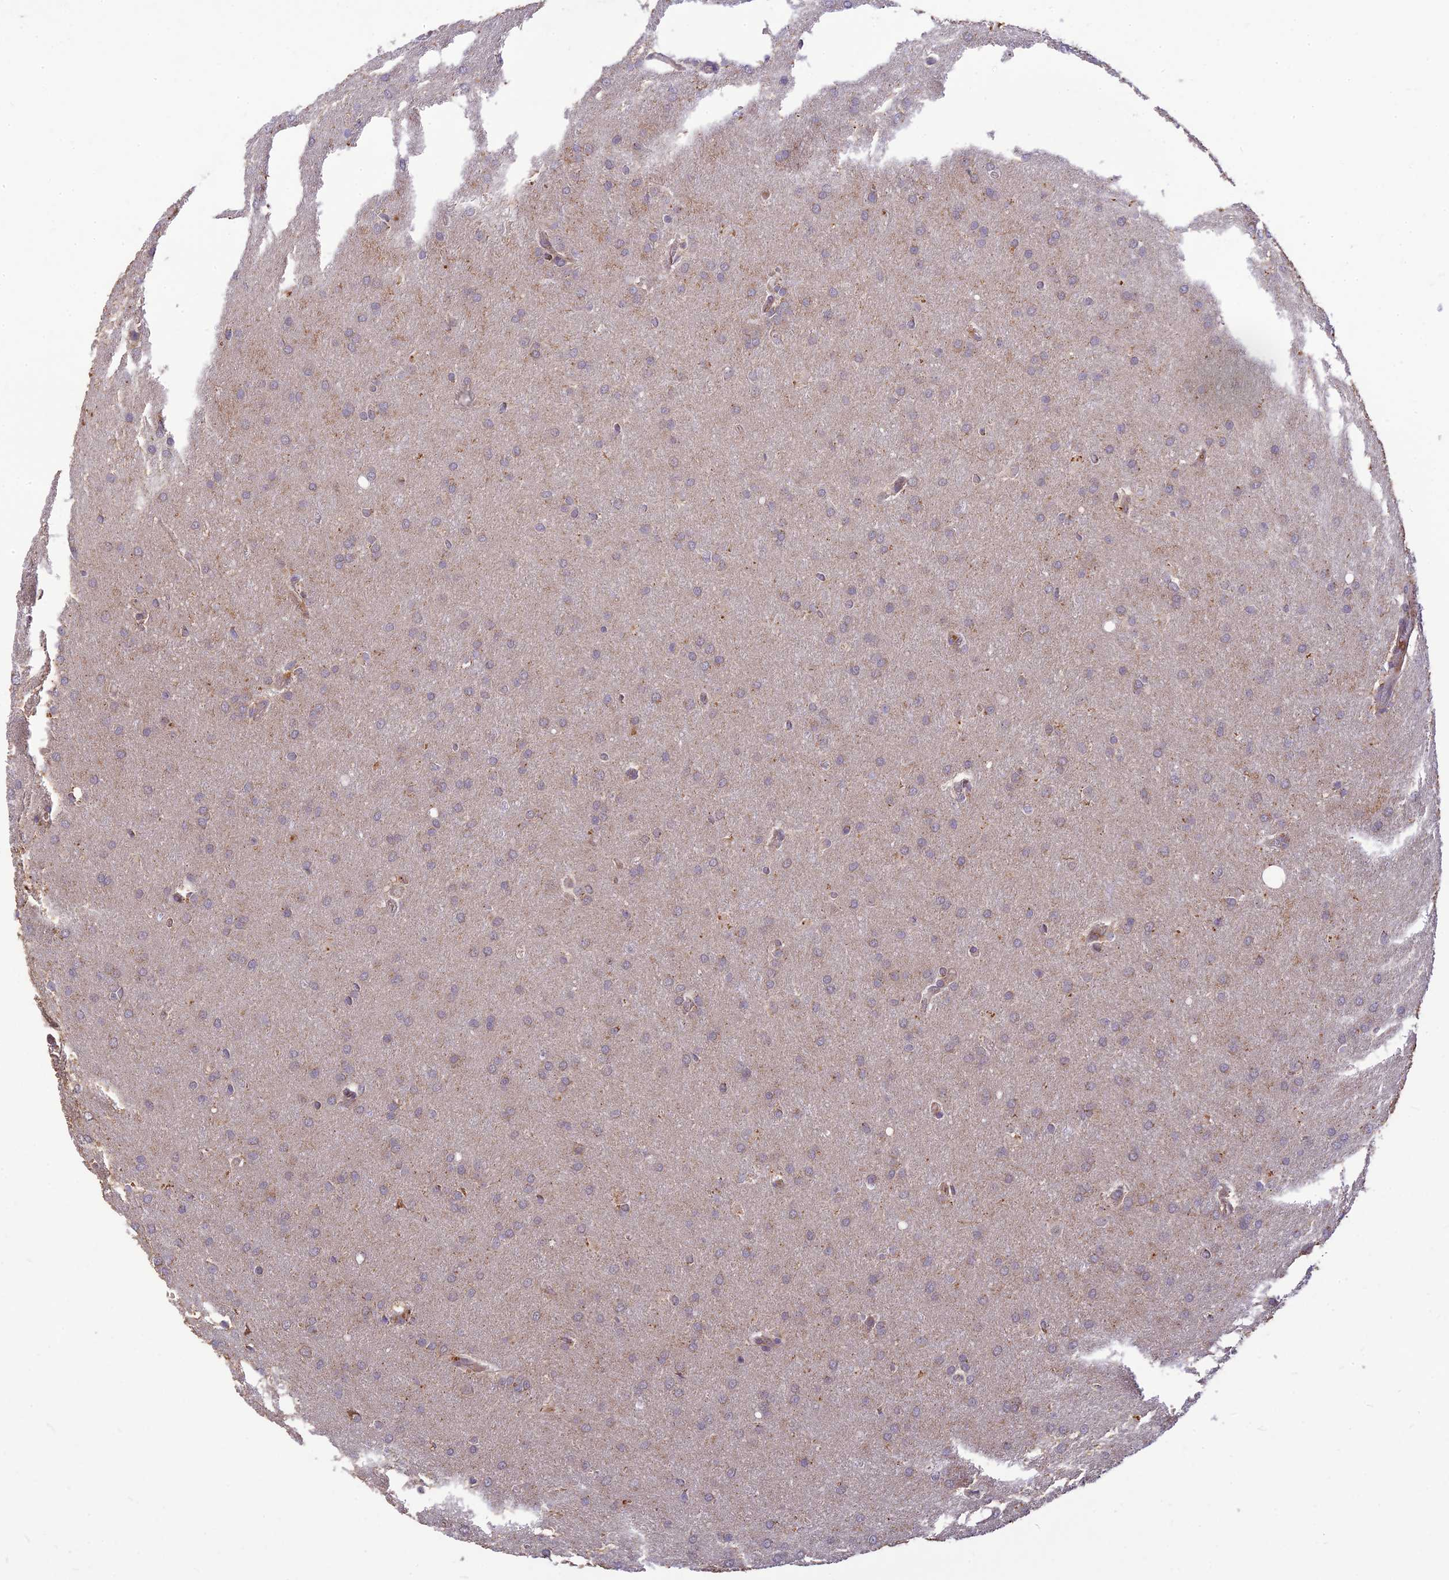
{"staining": {"intensity": "negative", "quantity": "none", "location": "none"}, "tissue": "glioma", "cell_type": "Tumor cells", "image_type": "cancer", "snomed": [{"axis": "morphology", "description": "Glioma, malignant, Low grade"}, {"axis": "topography", "description": "Brain"}], "caption": "A micrograph of human low-grade glioma (malignant) is negative for staining in tumor cells.", "gene": "ASPDH", "patient": {"sex": "female", "age": 32}}